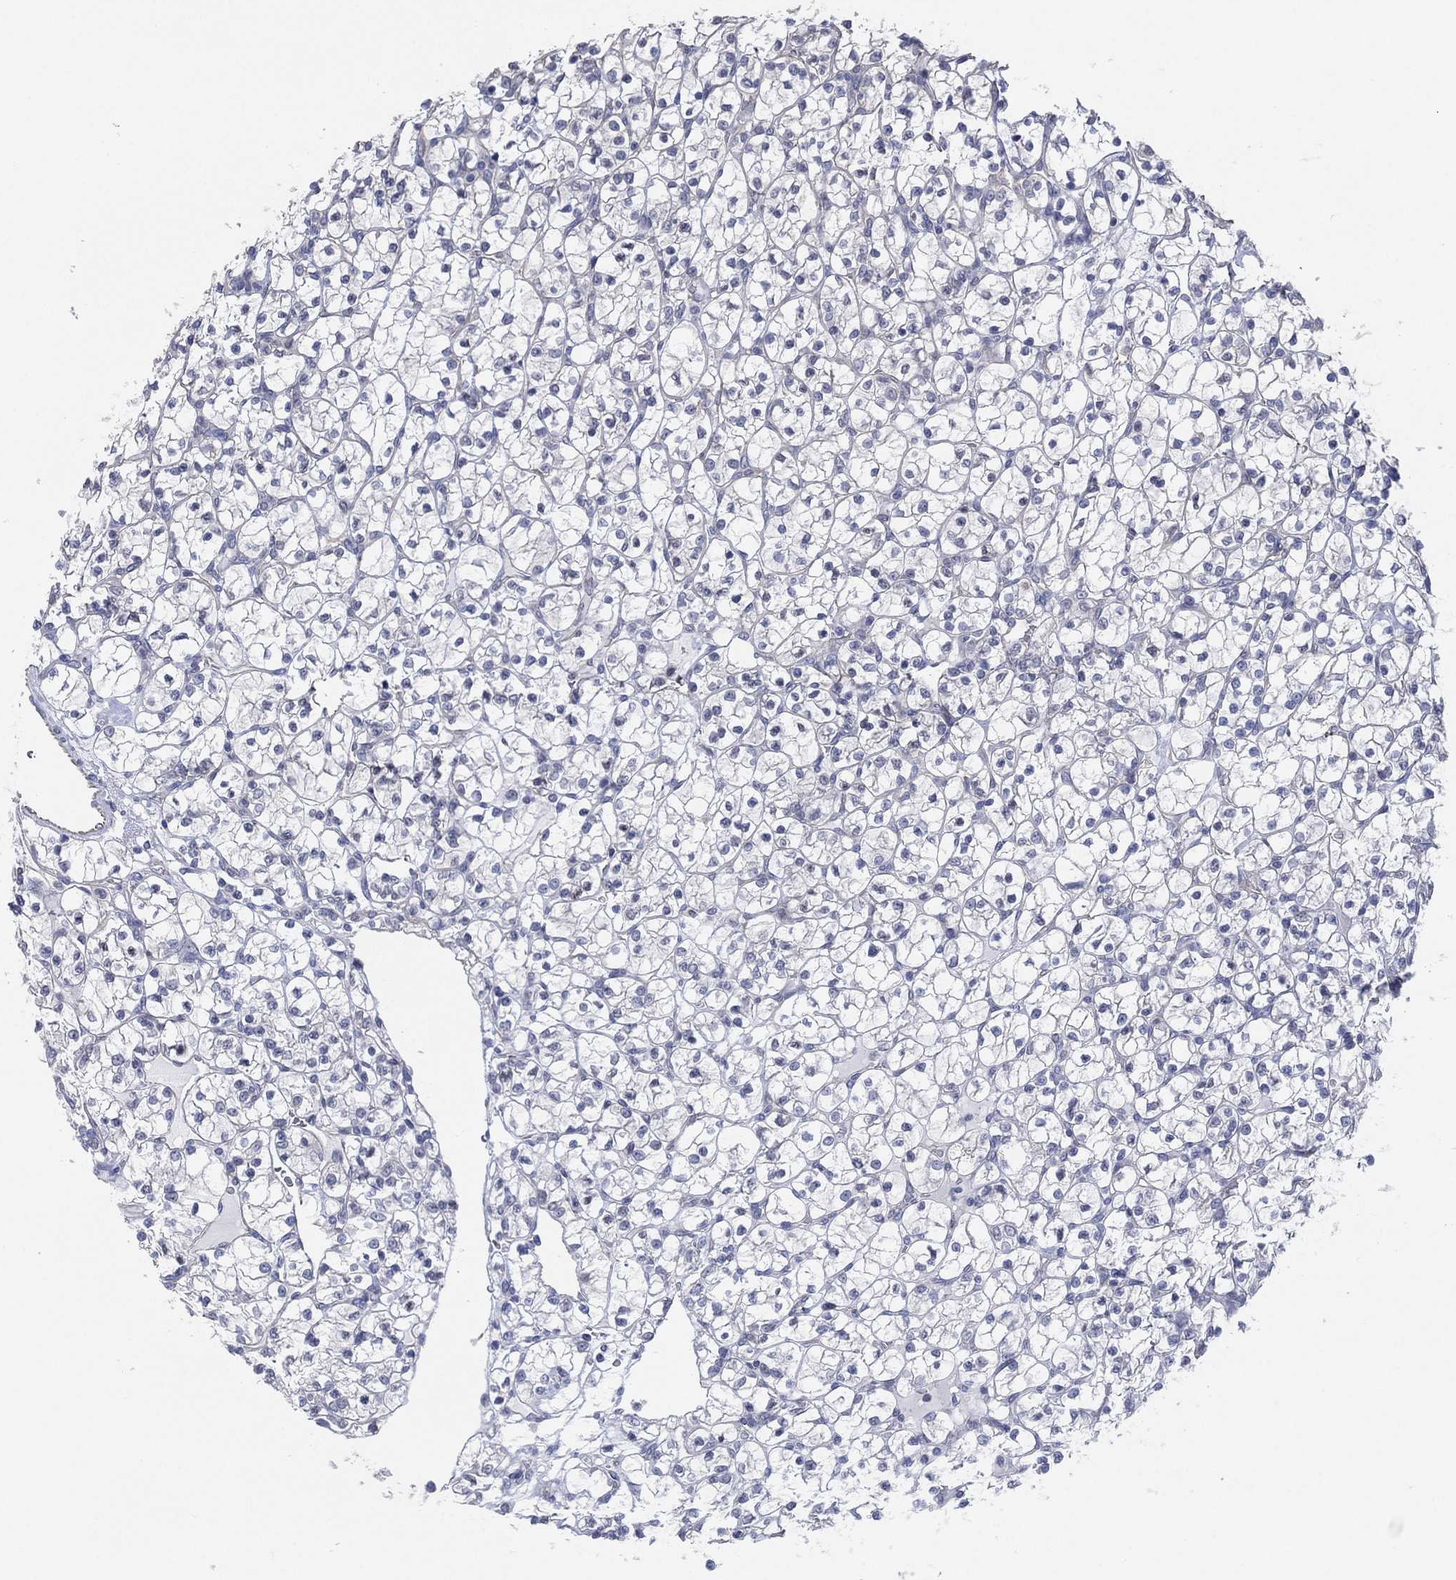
{"staining": {"intensity": "negative", "quantity": "none", "location": "none"}, "tissue": "renal cancer", "cell_type": "Tumor cells", "image_type": "cancer", "snomed": [{"axis": "morphology", "description": "Adenocarcinoma, NOS"}, {"axis": "topography", "description": "Kidney"}], "caption": "This is an immunohistochemistry micrograph of renal cancer (adenocarcinoma). There is no staining in tumor cells.", "gene": "CFTR", "patient": {"sex": "female", "age": 89}}